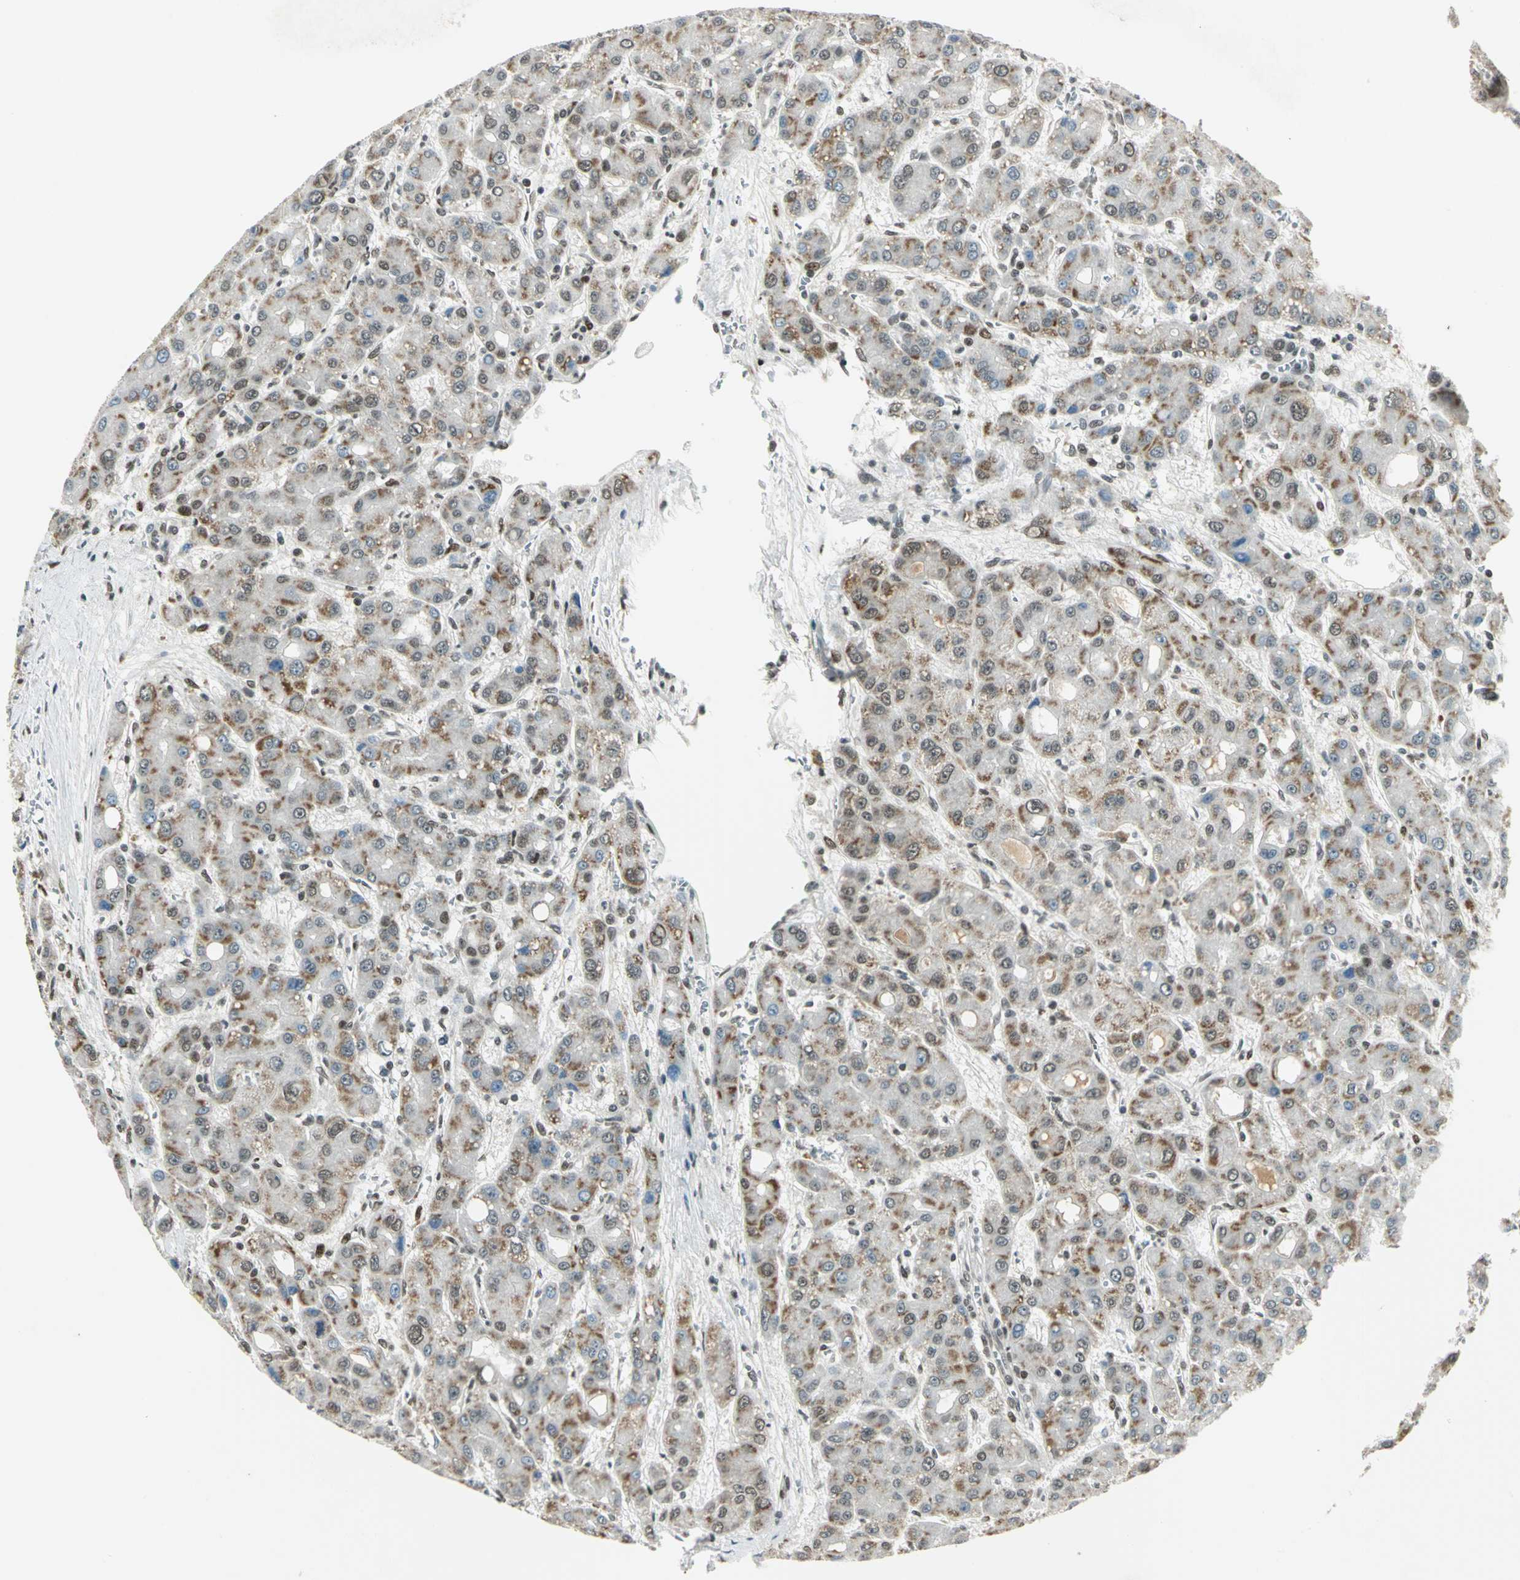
{"staining": {"intensity": "weak", "quantity": ">75%", "location": "cytoplasmic/membranous"}, "tissue": "liver cancer", "cell_type": "Tumor cells", "image_type": "cancer", "snomed": [{"axis": "morphology", "description": "Carcinoma, Hepatocellular, NOS"}, {"axis": "topography", "description": "Liver"}], "caption": "There is low levels of weak cytoplasmic/membranous positivity in tumor cells of liver cancer, as demonstrated by immunohistochemical staining (brown color).", "gene": "RAD17", "patient": {"sex": "male", "age": 55}}